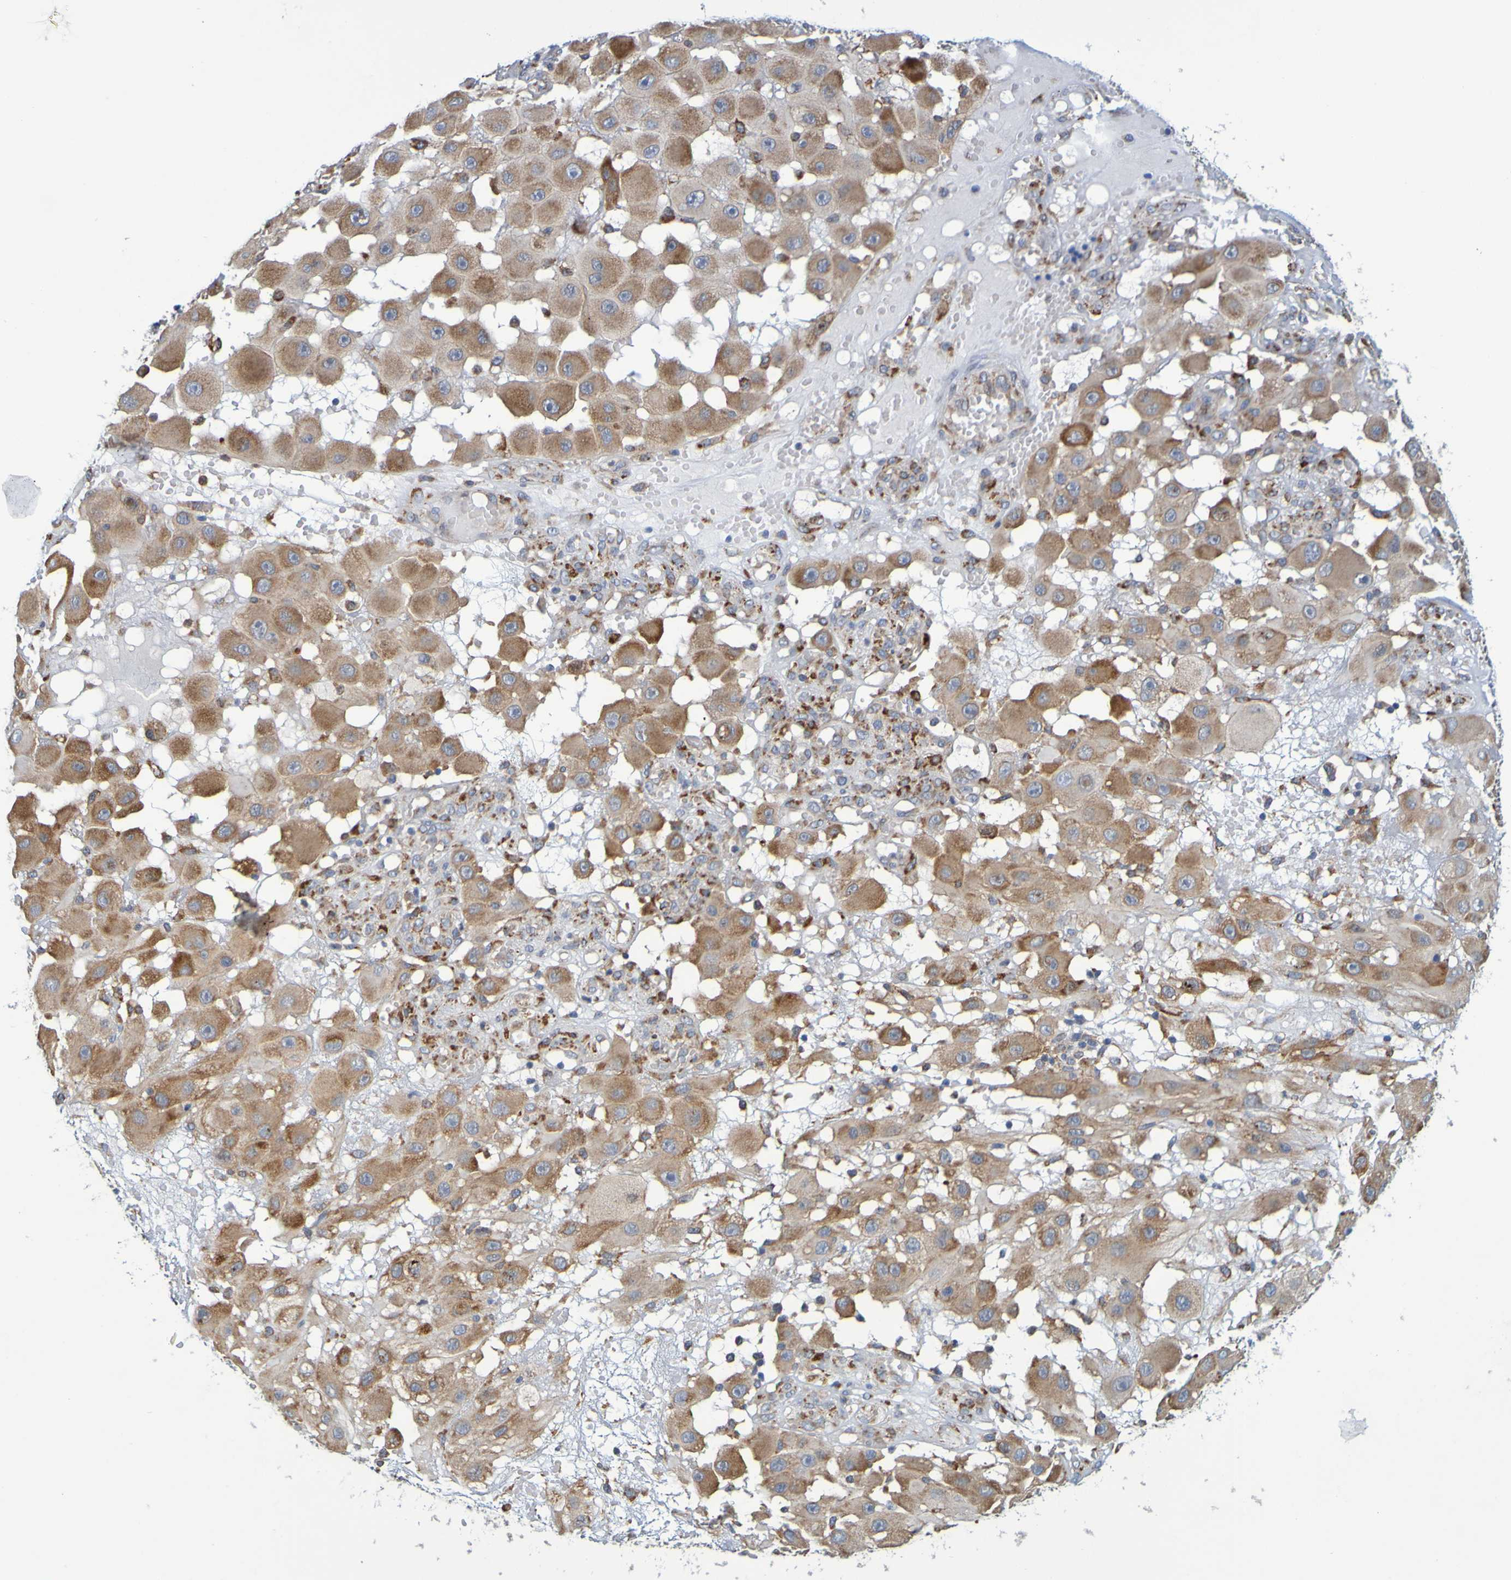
{"staining": {"intensity": "negative", "quantity": "none", "location": "none"}, "tissue": "melanoma", "cell_type": "Tumor cells", "image_type": "cancer", "snomed": [{"axis": "morphology", "description": "Malignant melanoma, NOS"}, {"axis": "topography", "description": "Skin"}], "caption": "This is a histopathology image of immunohistochemistry staining of melanoma, which shows no staining in tumor cells.", "gene": "SIL1", "patient": {"sex": "female", "age": 81}}